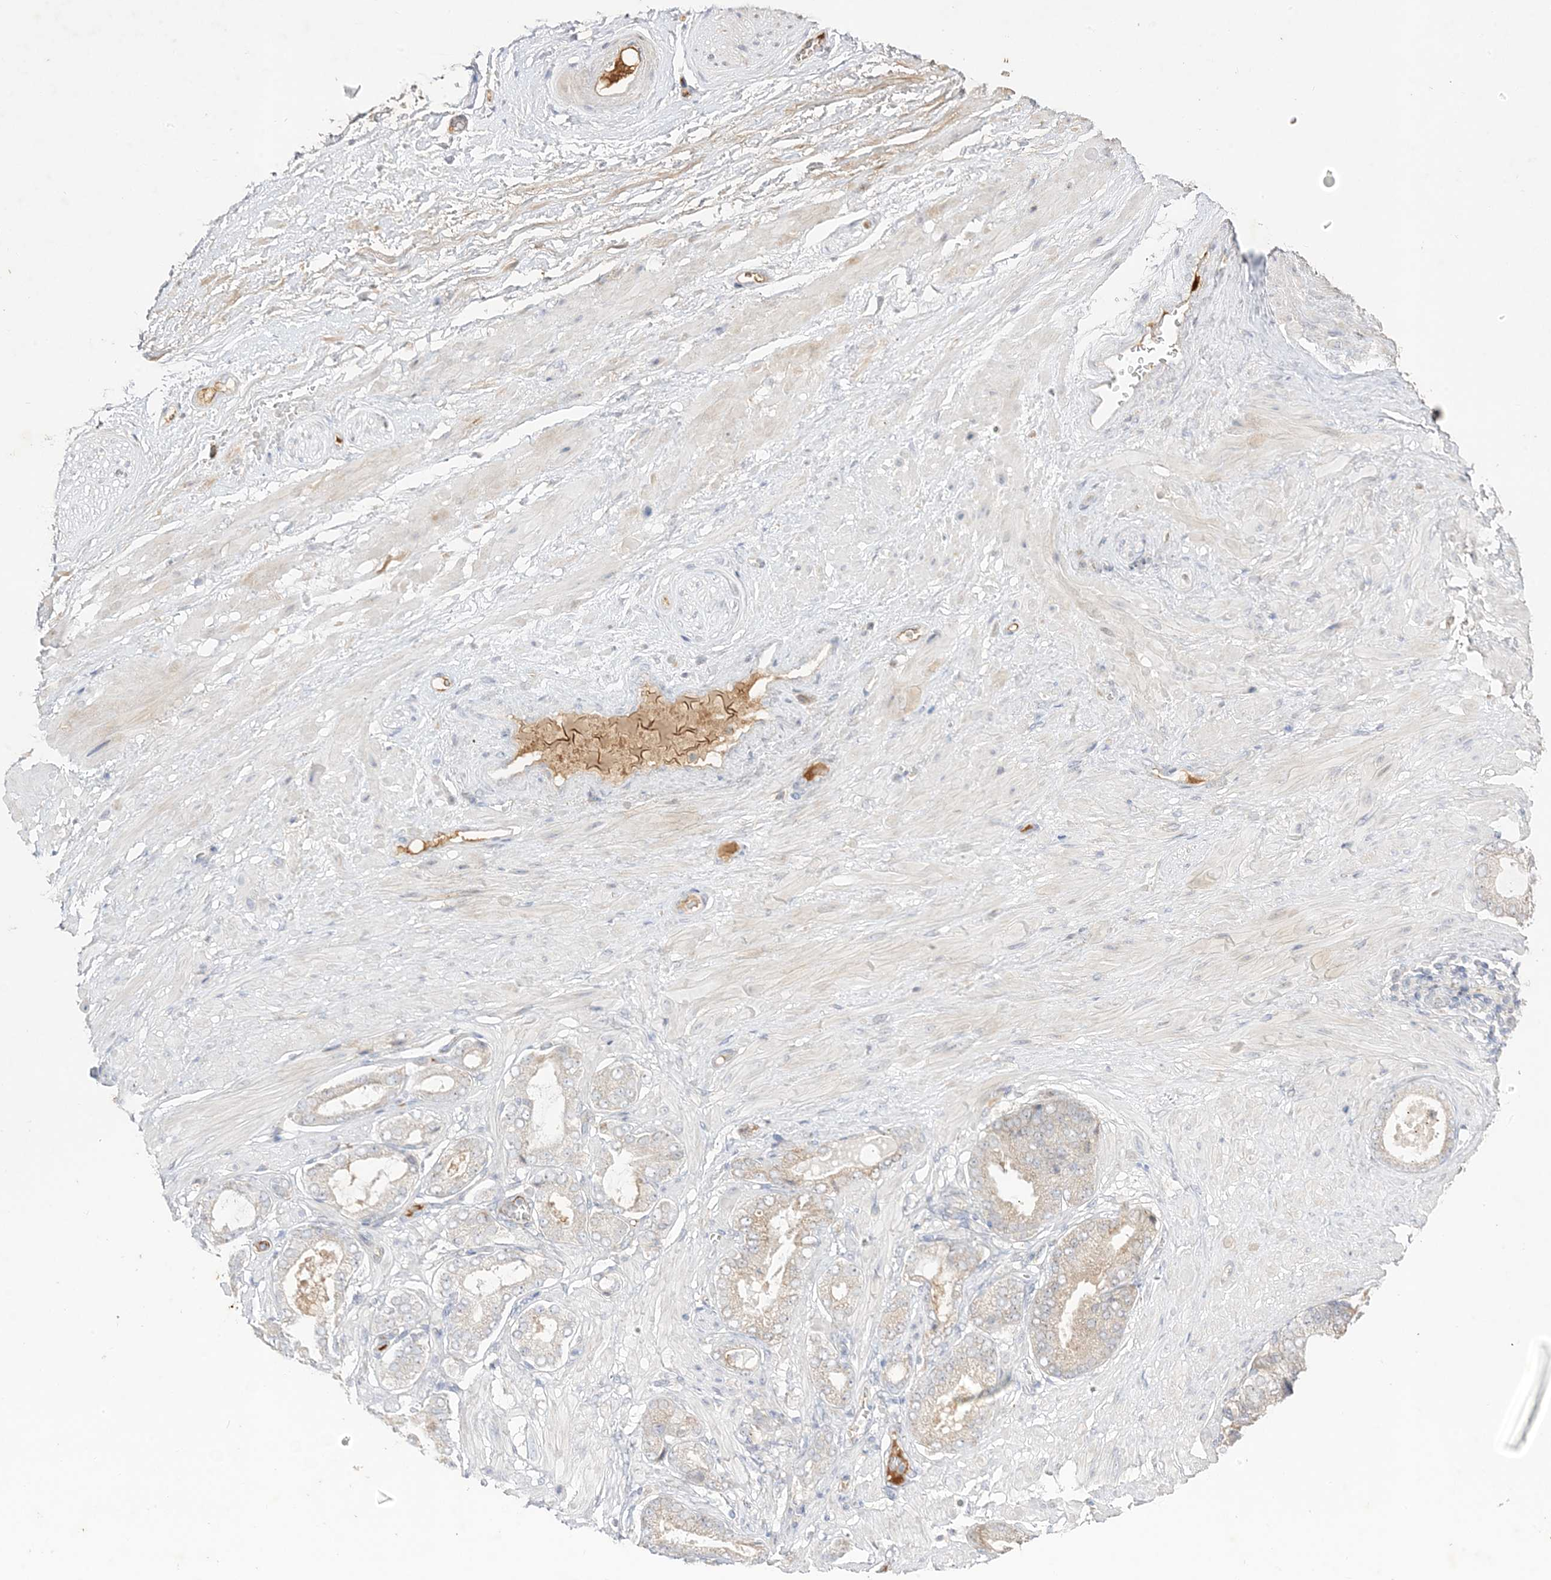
{"staining": {"intensity": "negative", "quantity": "none", "location": "none"}, "tissue": "adipose tissue", "cell_type": "Adipocytes", "image_type": "normal", "snomed": [{"axis": "morphology", "description": "Normal tissue, NOS"}, {"axis": "morphology", "description": "Adenocarcinoma, Low grade"}, {"axis": "topography", "description": "Prostate"}, {"axis": "topography", "description": "Peripheral nerve tissue"}], "caption": "Adipocytes show no significant expression in benign adipose tissue. Nuclei are stained in blue.", "gene": "TRANK1", "patient": {"sex": "male", "age": 63}}